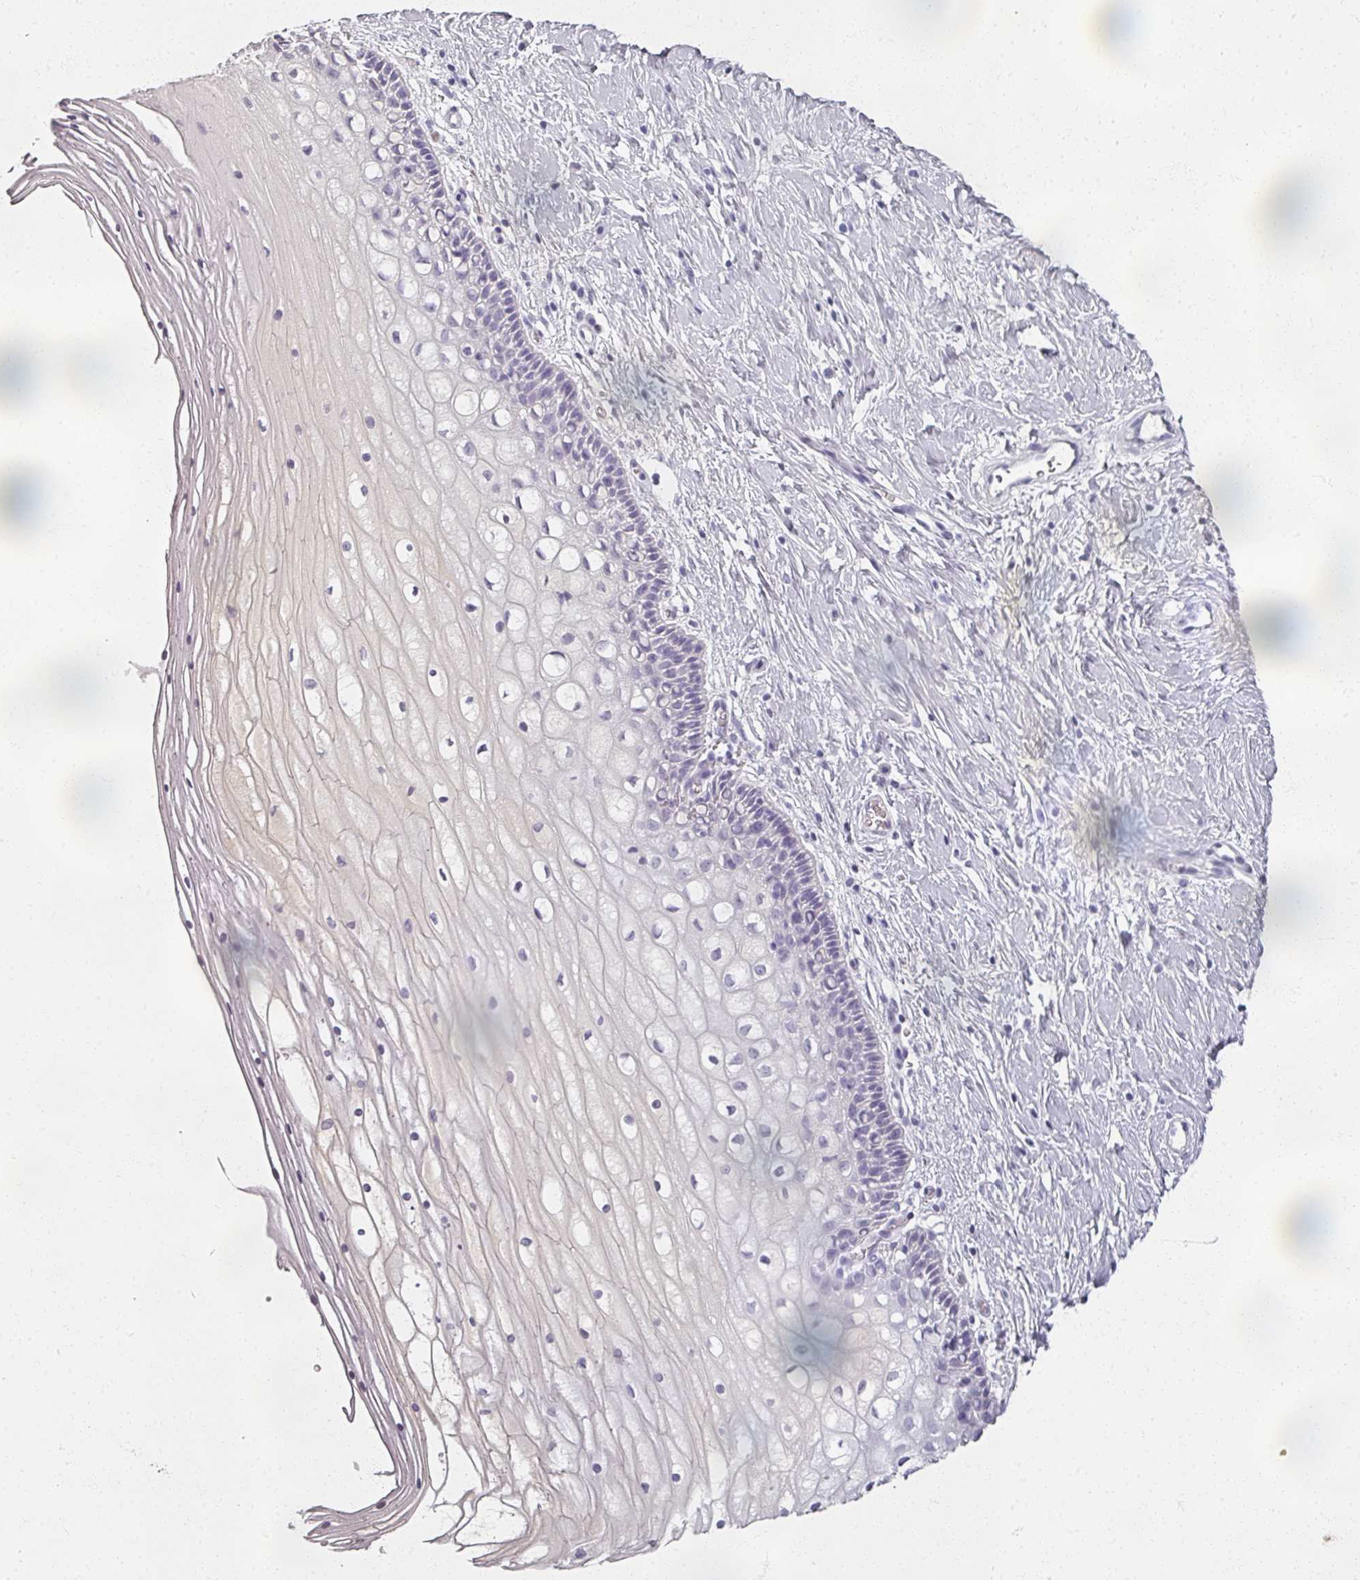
{"staining": {"intensity": "negative", "quantity": "none", "location": "none"}, "tissue": "cervix", "cell_type": "Glandular cells", "image_type": "normal", "snomed": [{"axis": "morphology", "description": "Normal tissue, NOS"}, {"axis": "topography", "description": "Cervix"}], "caption": "The photomicrograph reveals no staining of glandular cells in benign cervix. (Brightfield microscopy of DAB immunohistochemistry (IHC) at high magnification).", "gene": "REG3A", "patient": {"sex": "female", "age": 36}}